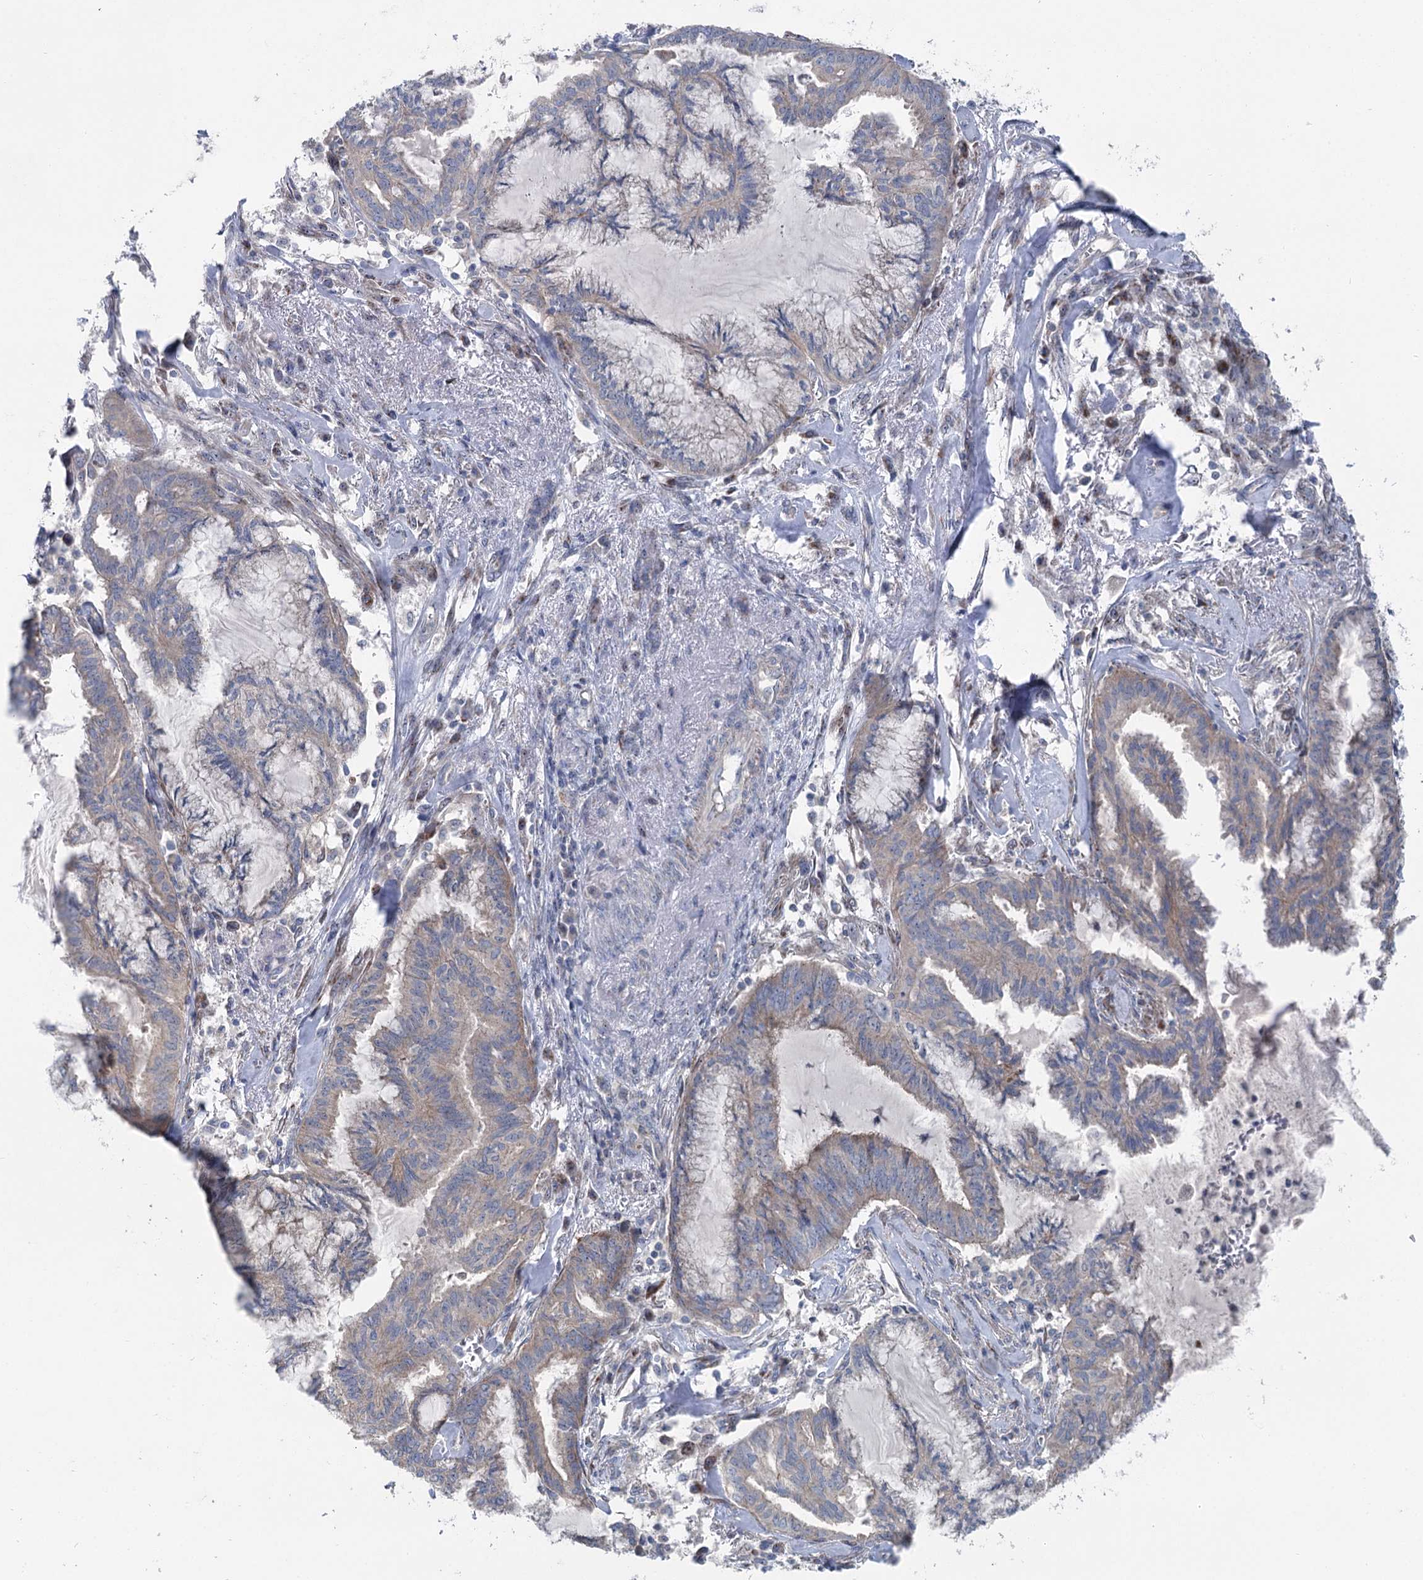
{"staining": {"intensity": "negative", "quantity": "none", "location": "none"}, "tissue": "endometrial cancer", "cell_type": "Tumor cells", "image_type": "cancer", "snomed": [{"axis": "morphology", "description": "Adenocarcinoma, NOS"}, {"axis": "topography", "description": "Endometrium"}], "caption": "Immunohistochemistry image of human endometrial cancer (adenocarcinoma) stained for a protein (brown), which displays no positivity in tumor cells.", "gene": "MARK2", "patient": {"sex": "female", "age": 86}}